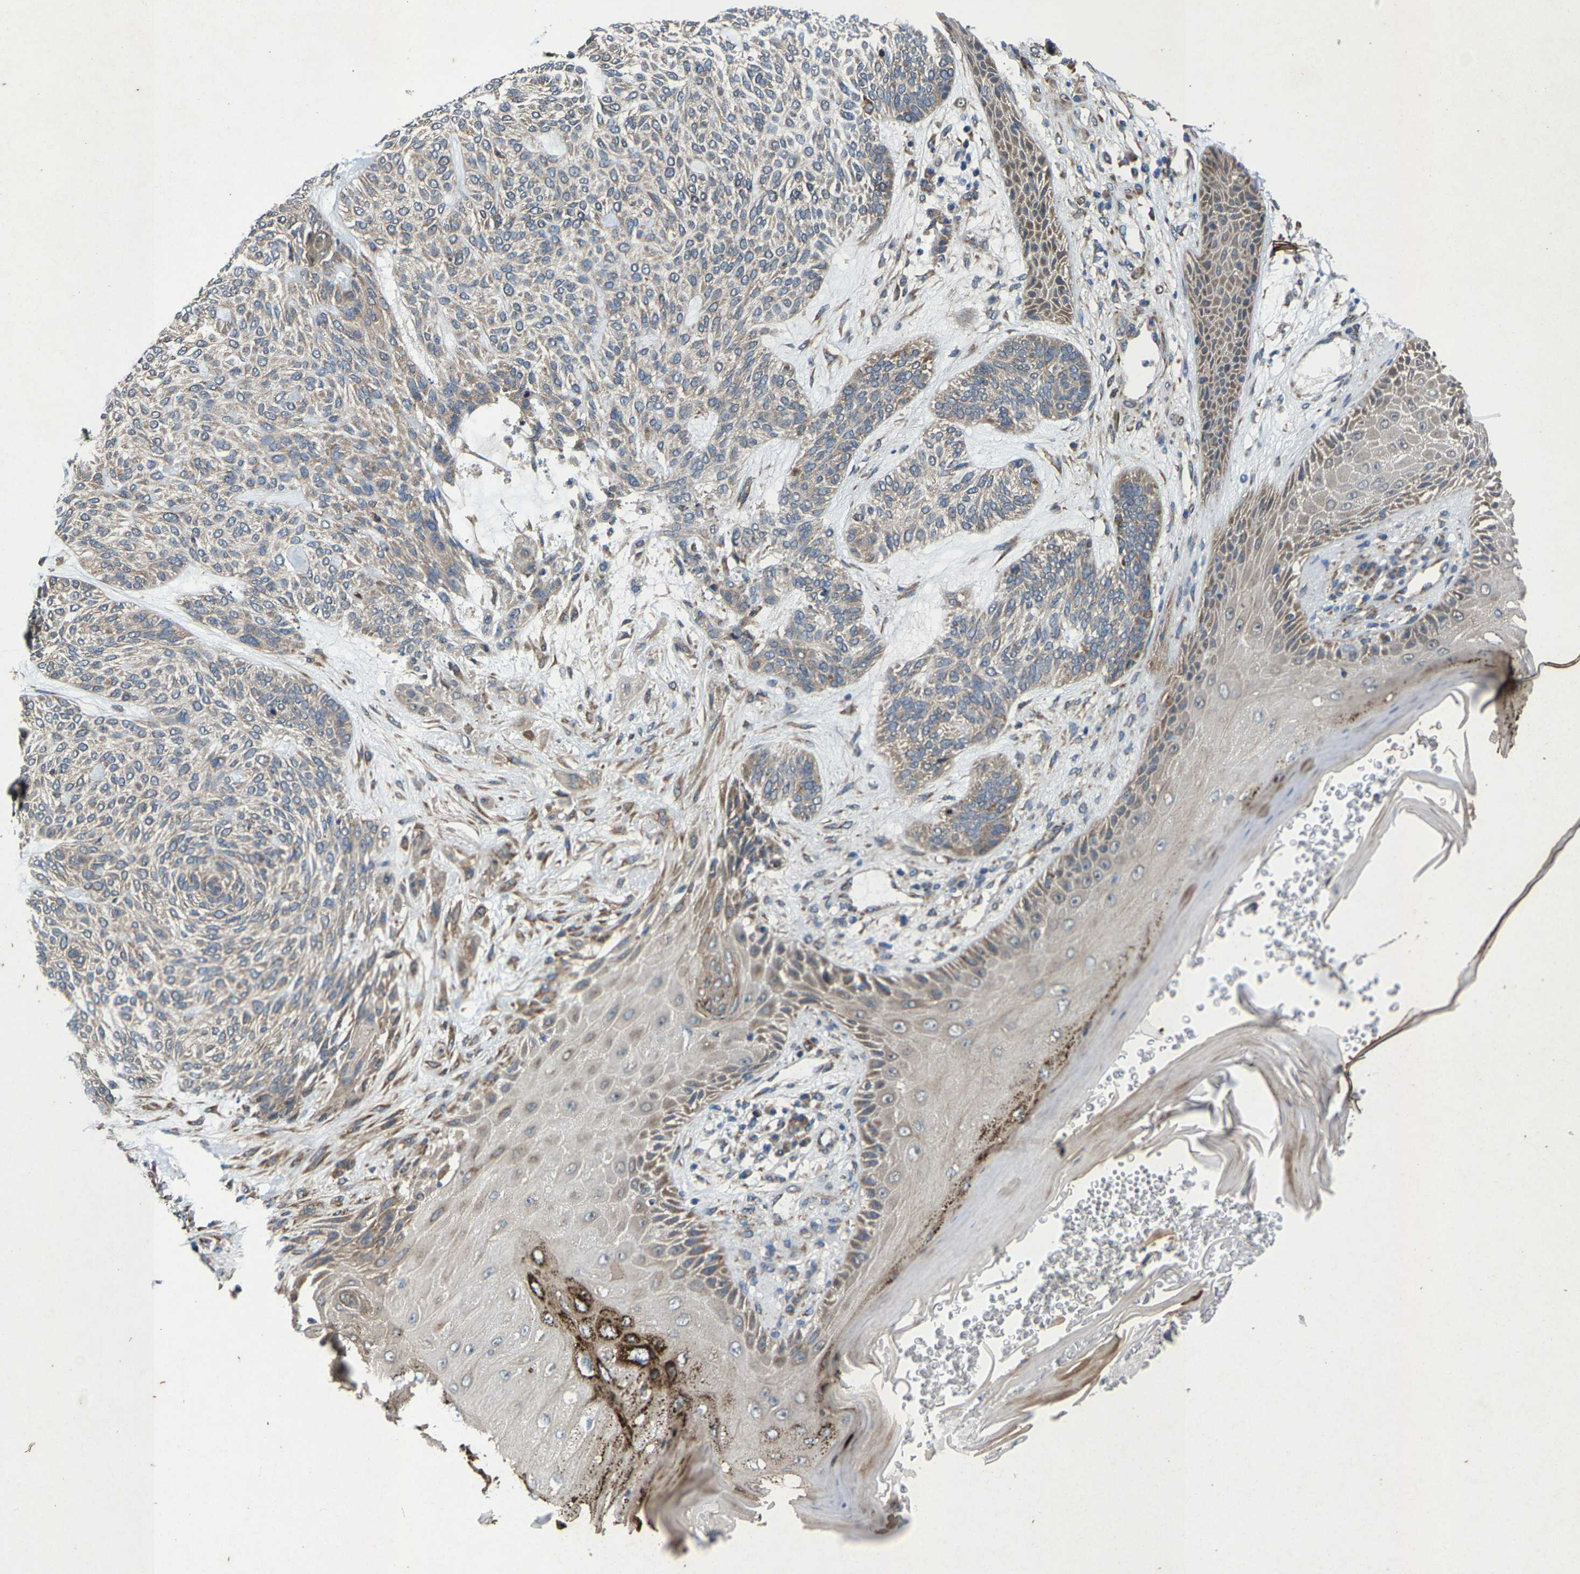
{"staining": {"intensity": "weak", "quantity": "25%-75%", "location": "cytoplasmic/membranous"}, "tissue": "skin cancer", "cell_type": "Tumor cells", "image_type": "cancer", "snomed": [{"axis": "morphology", "description": "Basal cell carcinoma"}, {"axis": "topography", "description": "Skin"}], "caption": "Weak cytoplasmic/membranous staining for a protein is seen in approximately 25%-75% of tumor cells of skin cancer (basal cell carcinoma) using immunohistochemistry (IHC).", "gene": "PDP1", "patient": {"sex": "male", "age": 55}}